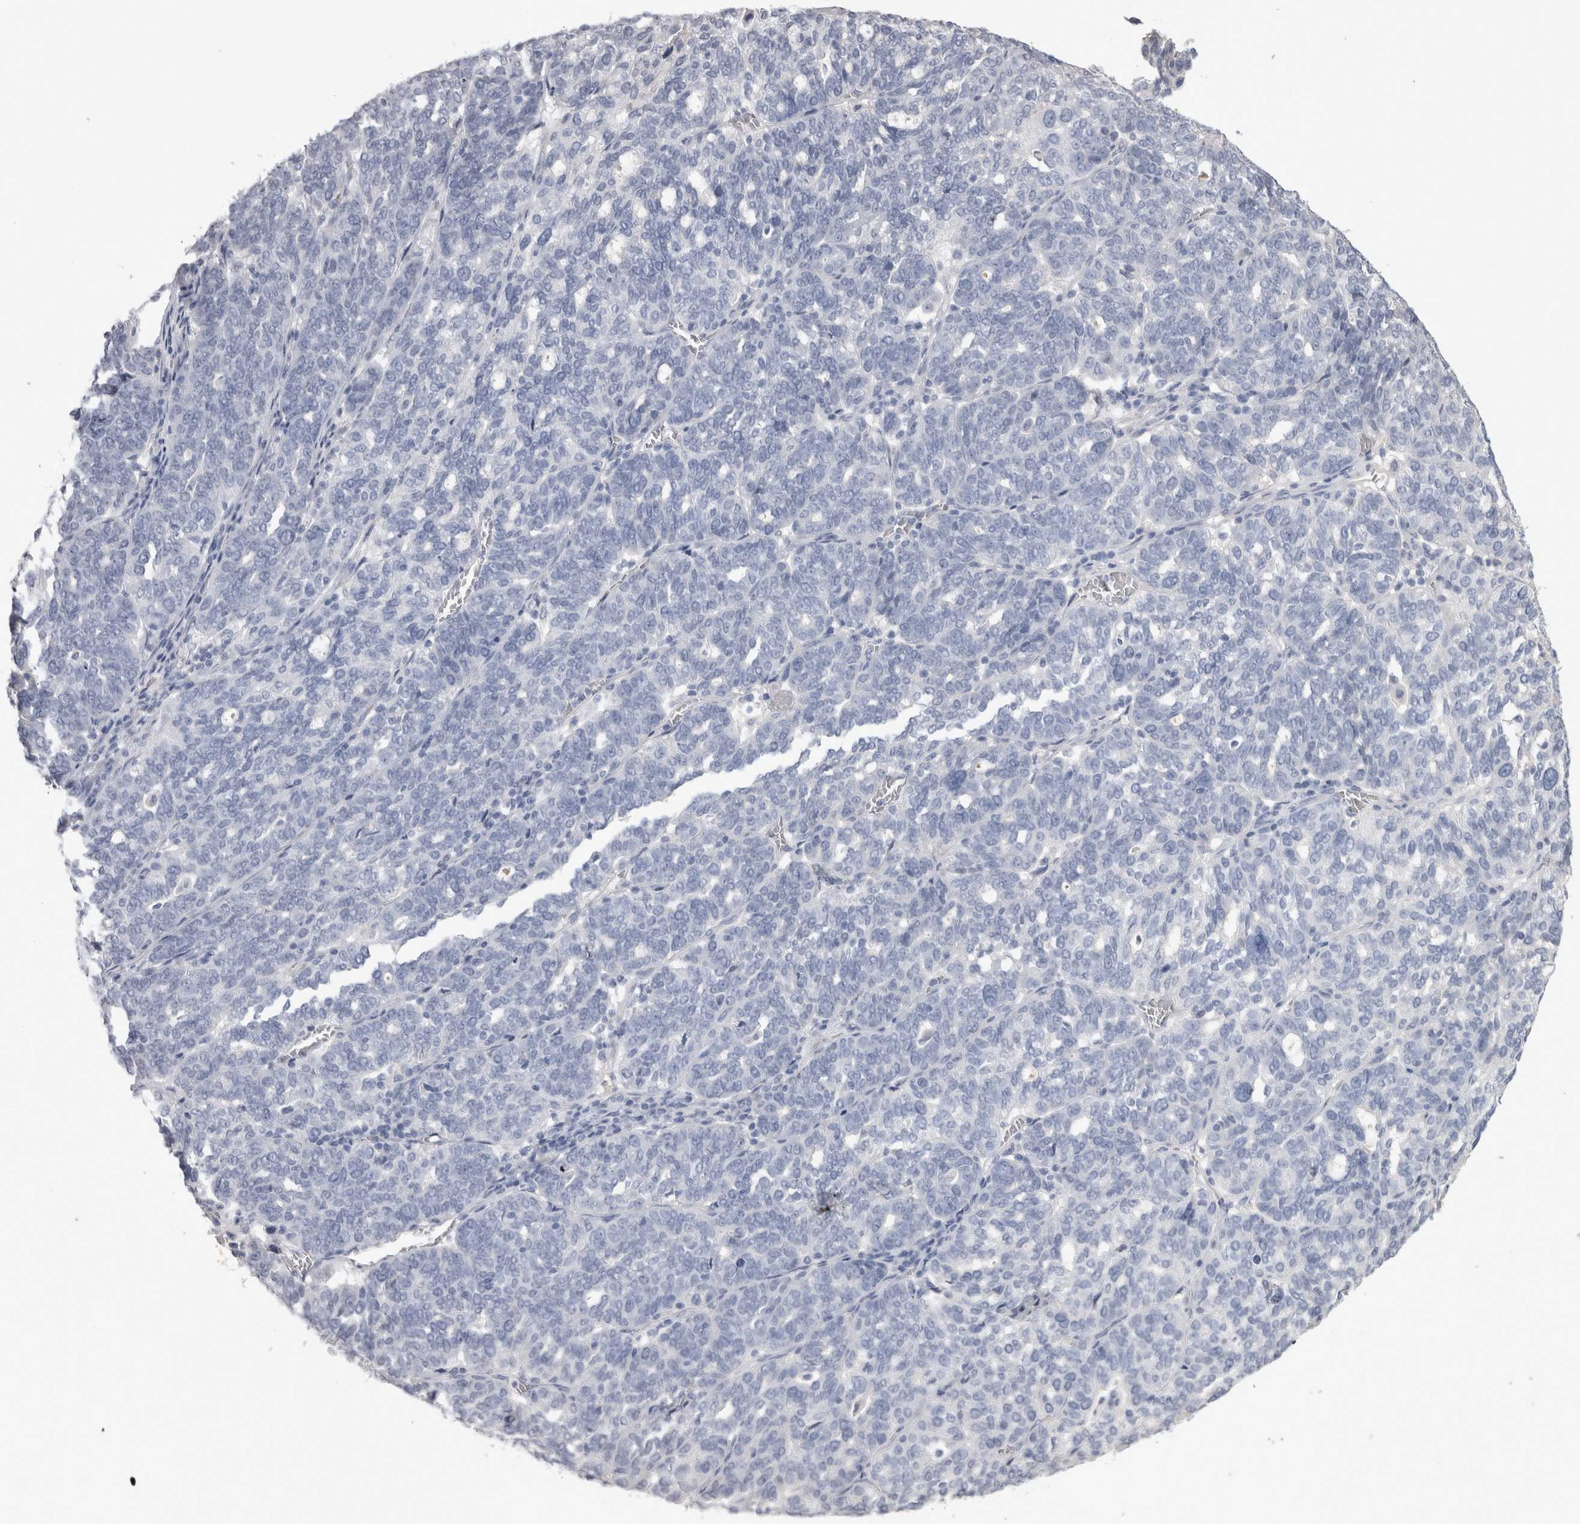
{"staining": {"intensity": "negative", "quantity": "none", "location": "none"}, "tissue": "ovarian cancer", "cell_type": "Tumor cells", "image_type": "cancer", "snomed": [{"axis": "morphology", "description": "Cystadenocarcinoma, serous, NOS"}, {"axis": "topography", "description": "Ovary"}], "caption": "There is no significant staining in tumor cells of ovarian serous cystadenocarcinoma.", "gene": "ADAM2", "patient": {"sex": "female", "age": 59}}